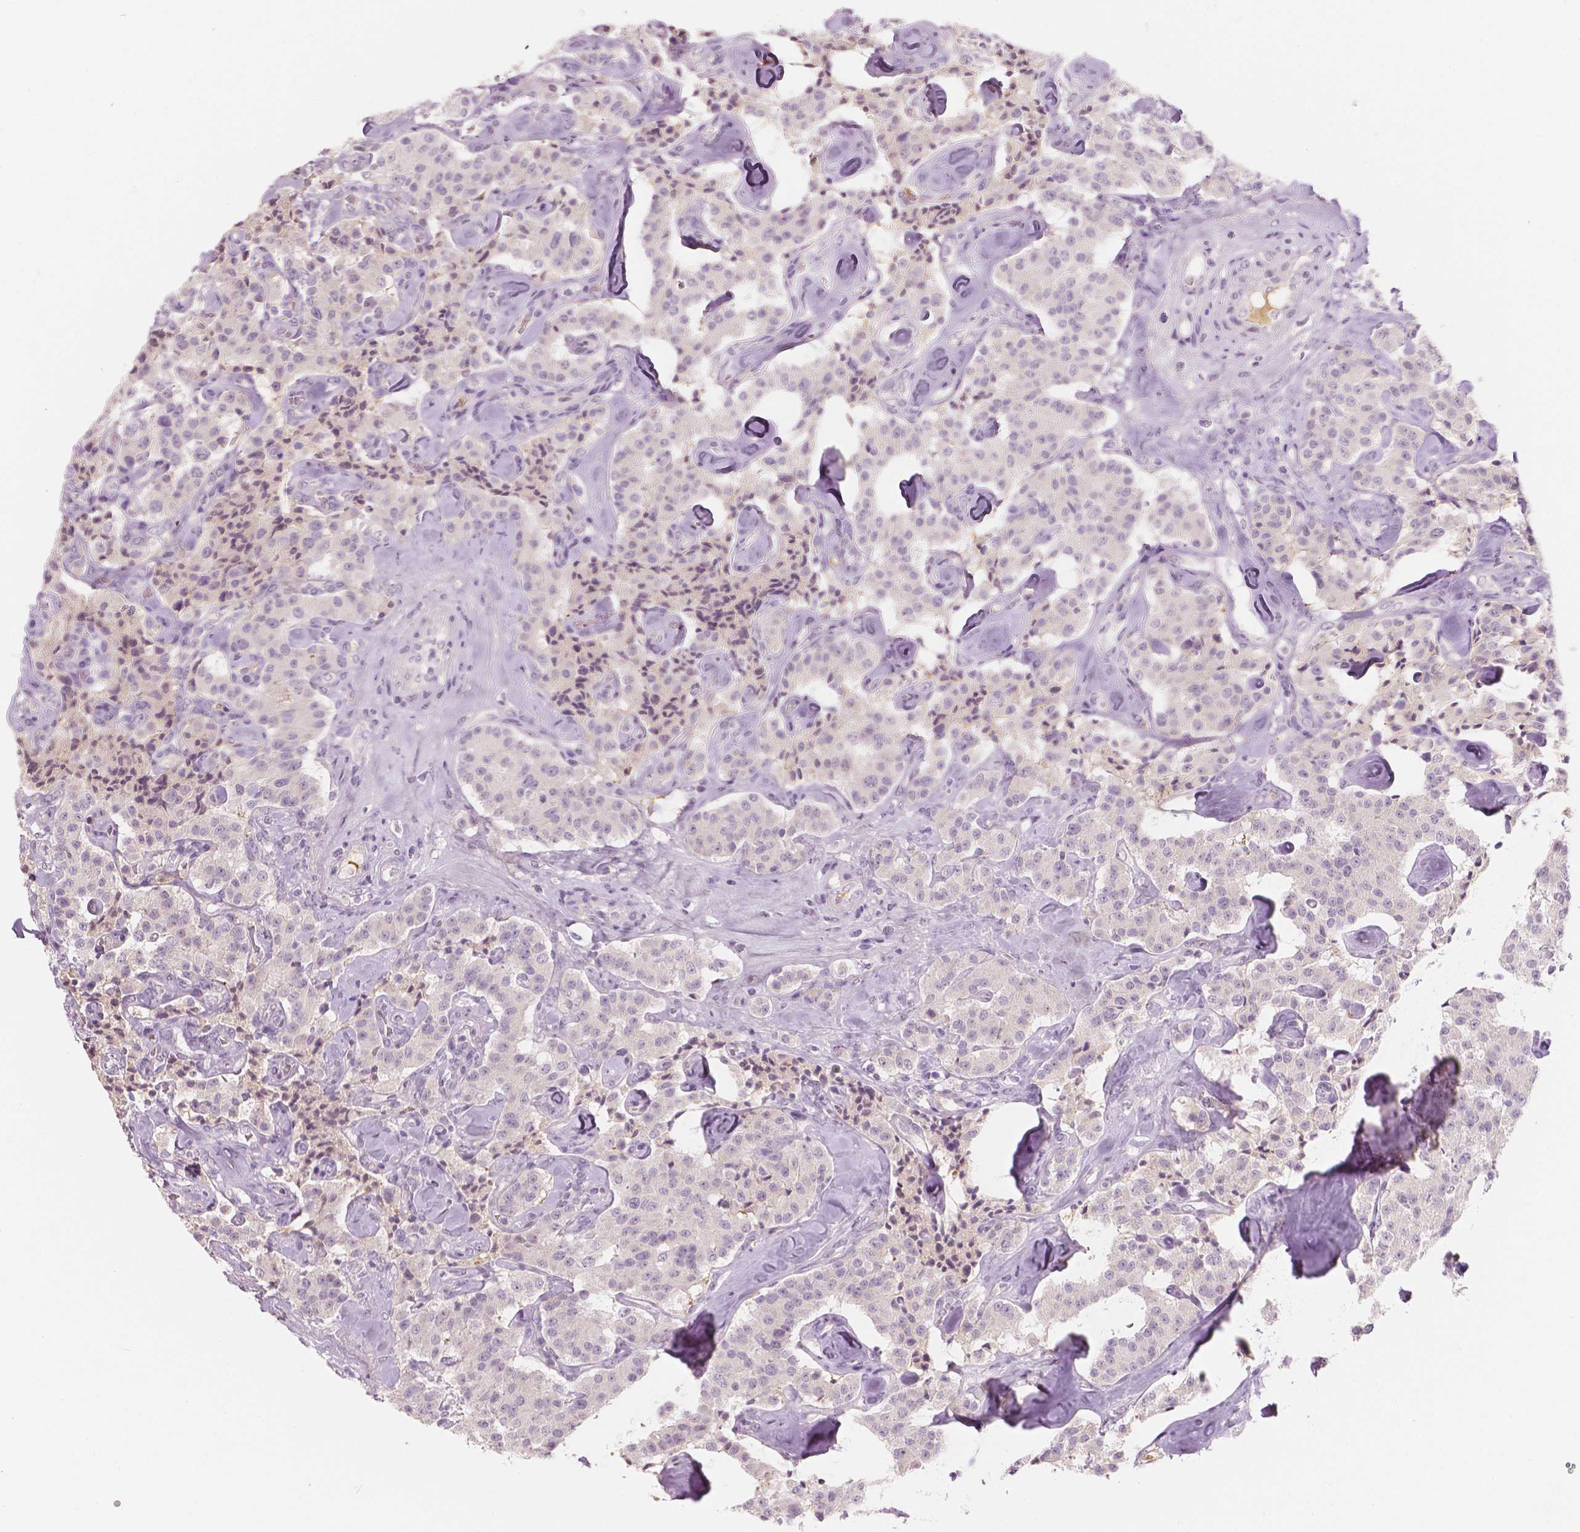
{"staining": {"intensity": "negative", "quantity": "none", "location": "none"}, "tissue": "carcinoid", "cell_type": "Tumor cells", "image_type": "cancer", "snomed": [{"axis": "morphology", "description": "Carcinoid, malignant, NOS"}, {"axis": "topography", "description": "Pancreas"}], "caption": "IHC histopathology image of carcinoid stained for a protein (brown), which exhibits no positivity in tumor cells.", "gene": "APOA4", "patient": {"sex": "male", "age": 41}}